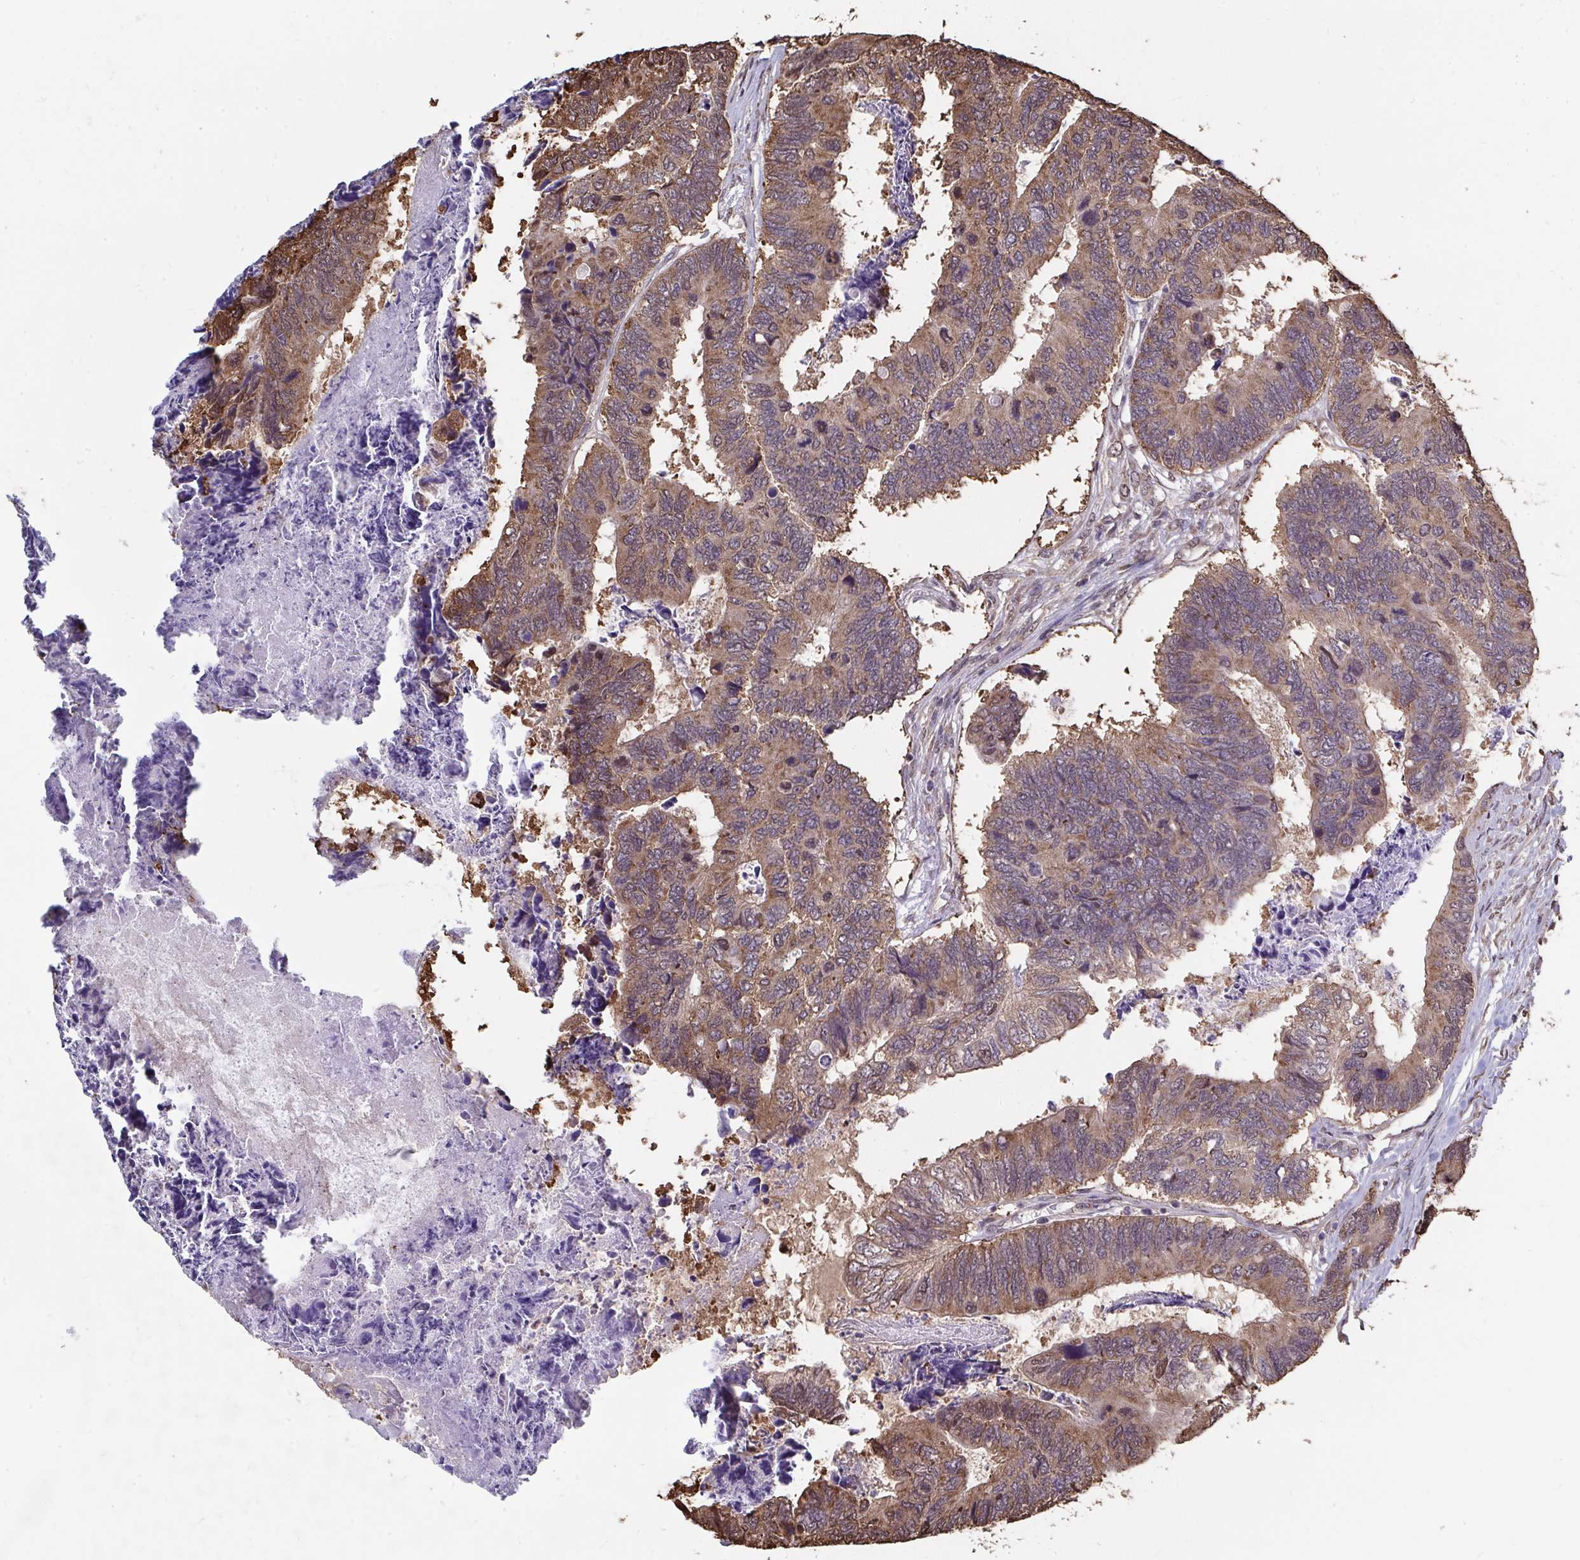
{"staining": {"intensity": "moderate", "quantity": ">75%", "location": "cytoplasmic/membranous,nuclear"}, "tissue": "colorectal cancer", "cell_type": "Tumor cells", "image_type": "cancer", "snomed": [{"axis": "morphology", "description": "Adenocarcinoma, NOS"}, {"axis": "topography", "description": "Colon"}], "caption": "Colorectal cancer (adenocarcinoma) stained with a protein marker reveals moderate staining in tumor cells.", "gene": "SYNCRIP", "patient": {"sex": "female", "age": 67}}